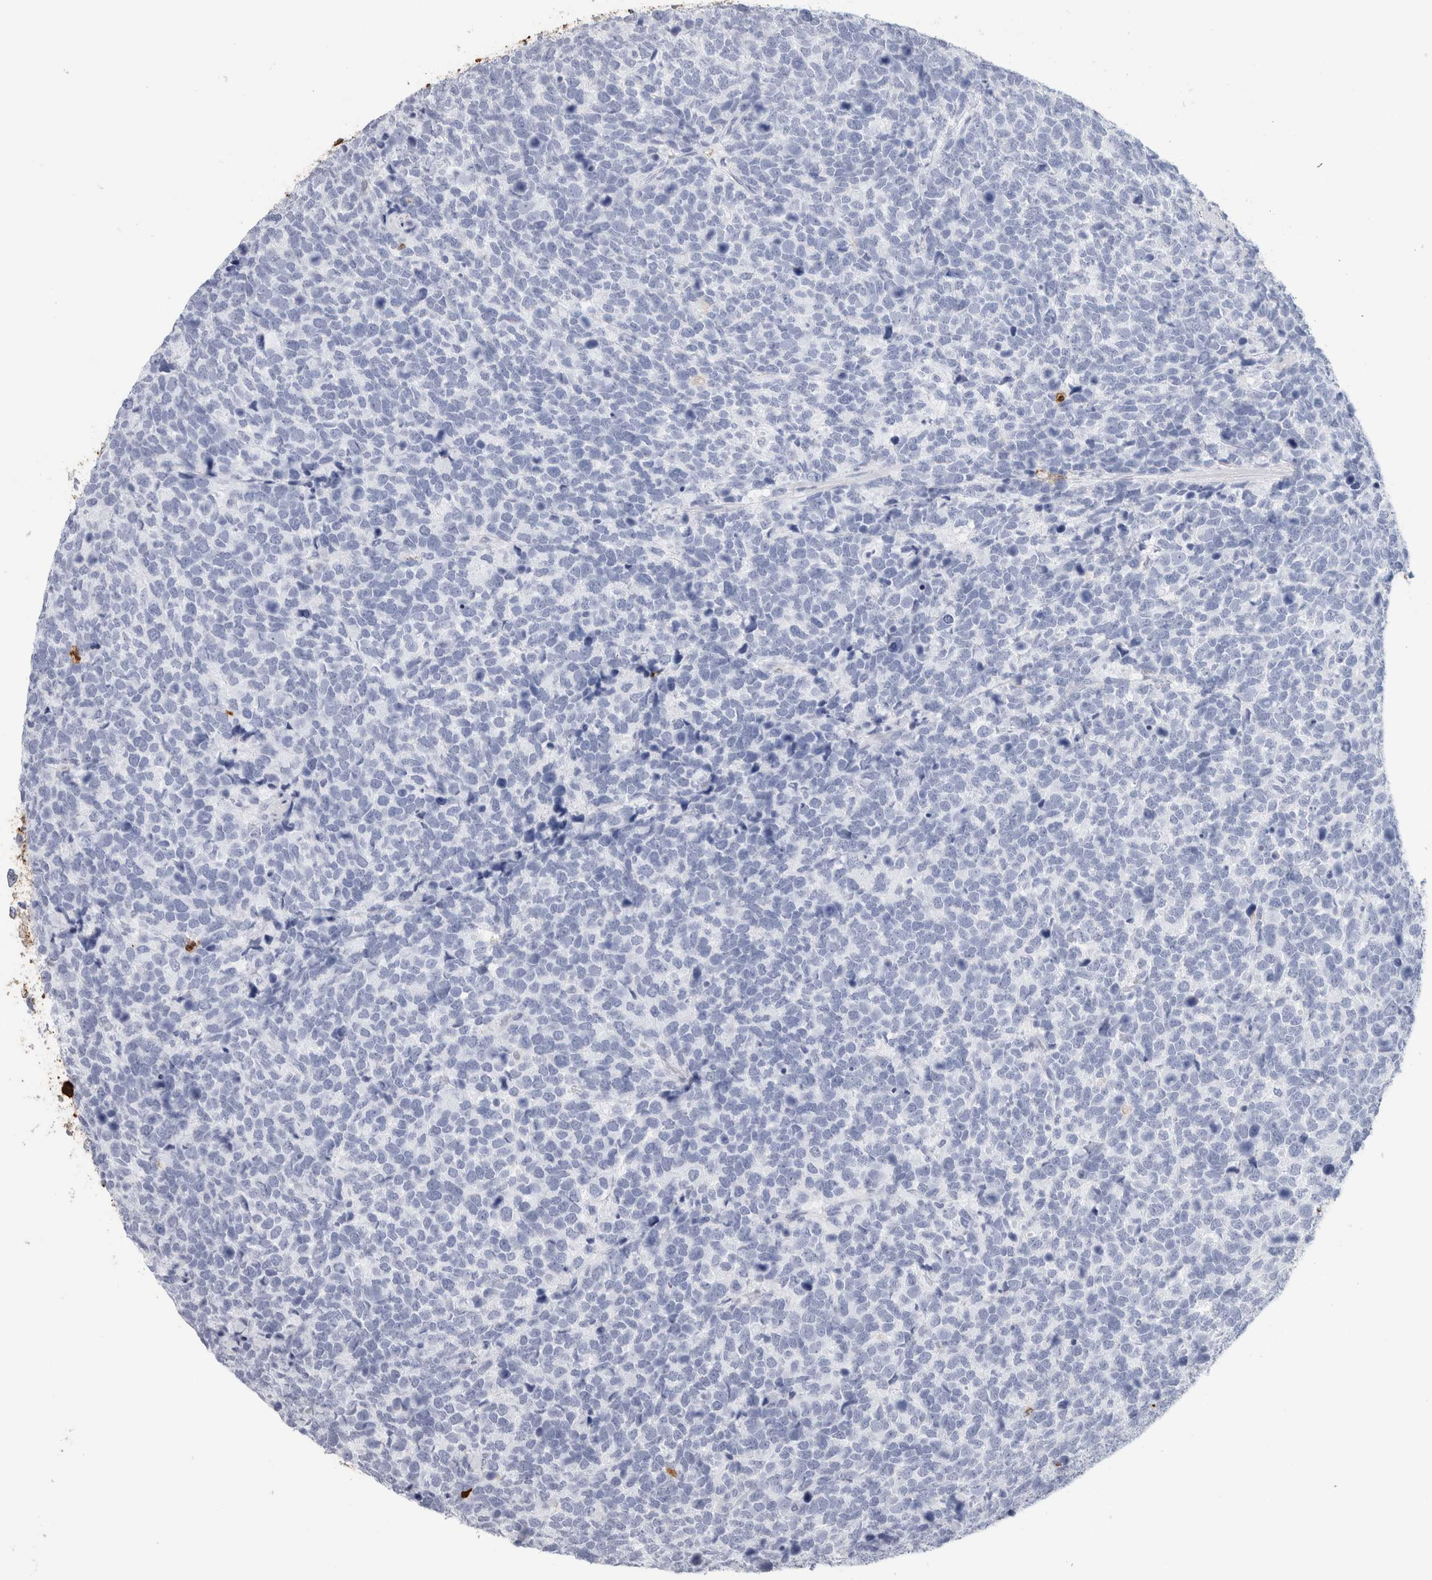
{"staining": {"intensity": "negative", "quantity": "none", "location": "none"}, "tissue": "urothelial cancer", "cell_type": "Tumor cells", "image_type": "cancer", "snomed": [{"axis": "morphology", "description": "Urothelial carcinoma, High grade"}, {"axis": "topography", "description": "Urinary bladder"}], "caption": "Histopathology image shows no protein positivity in tumor cells of urothelial cancer tissue.", "gene": "S100A8", "patient": {"sex": "female", "age": 82}}